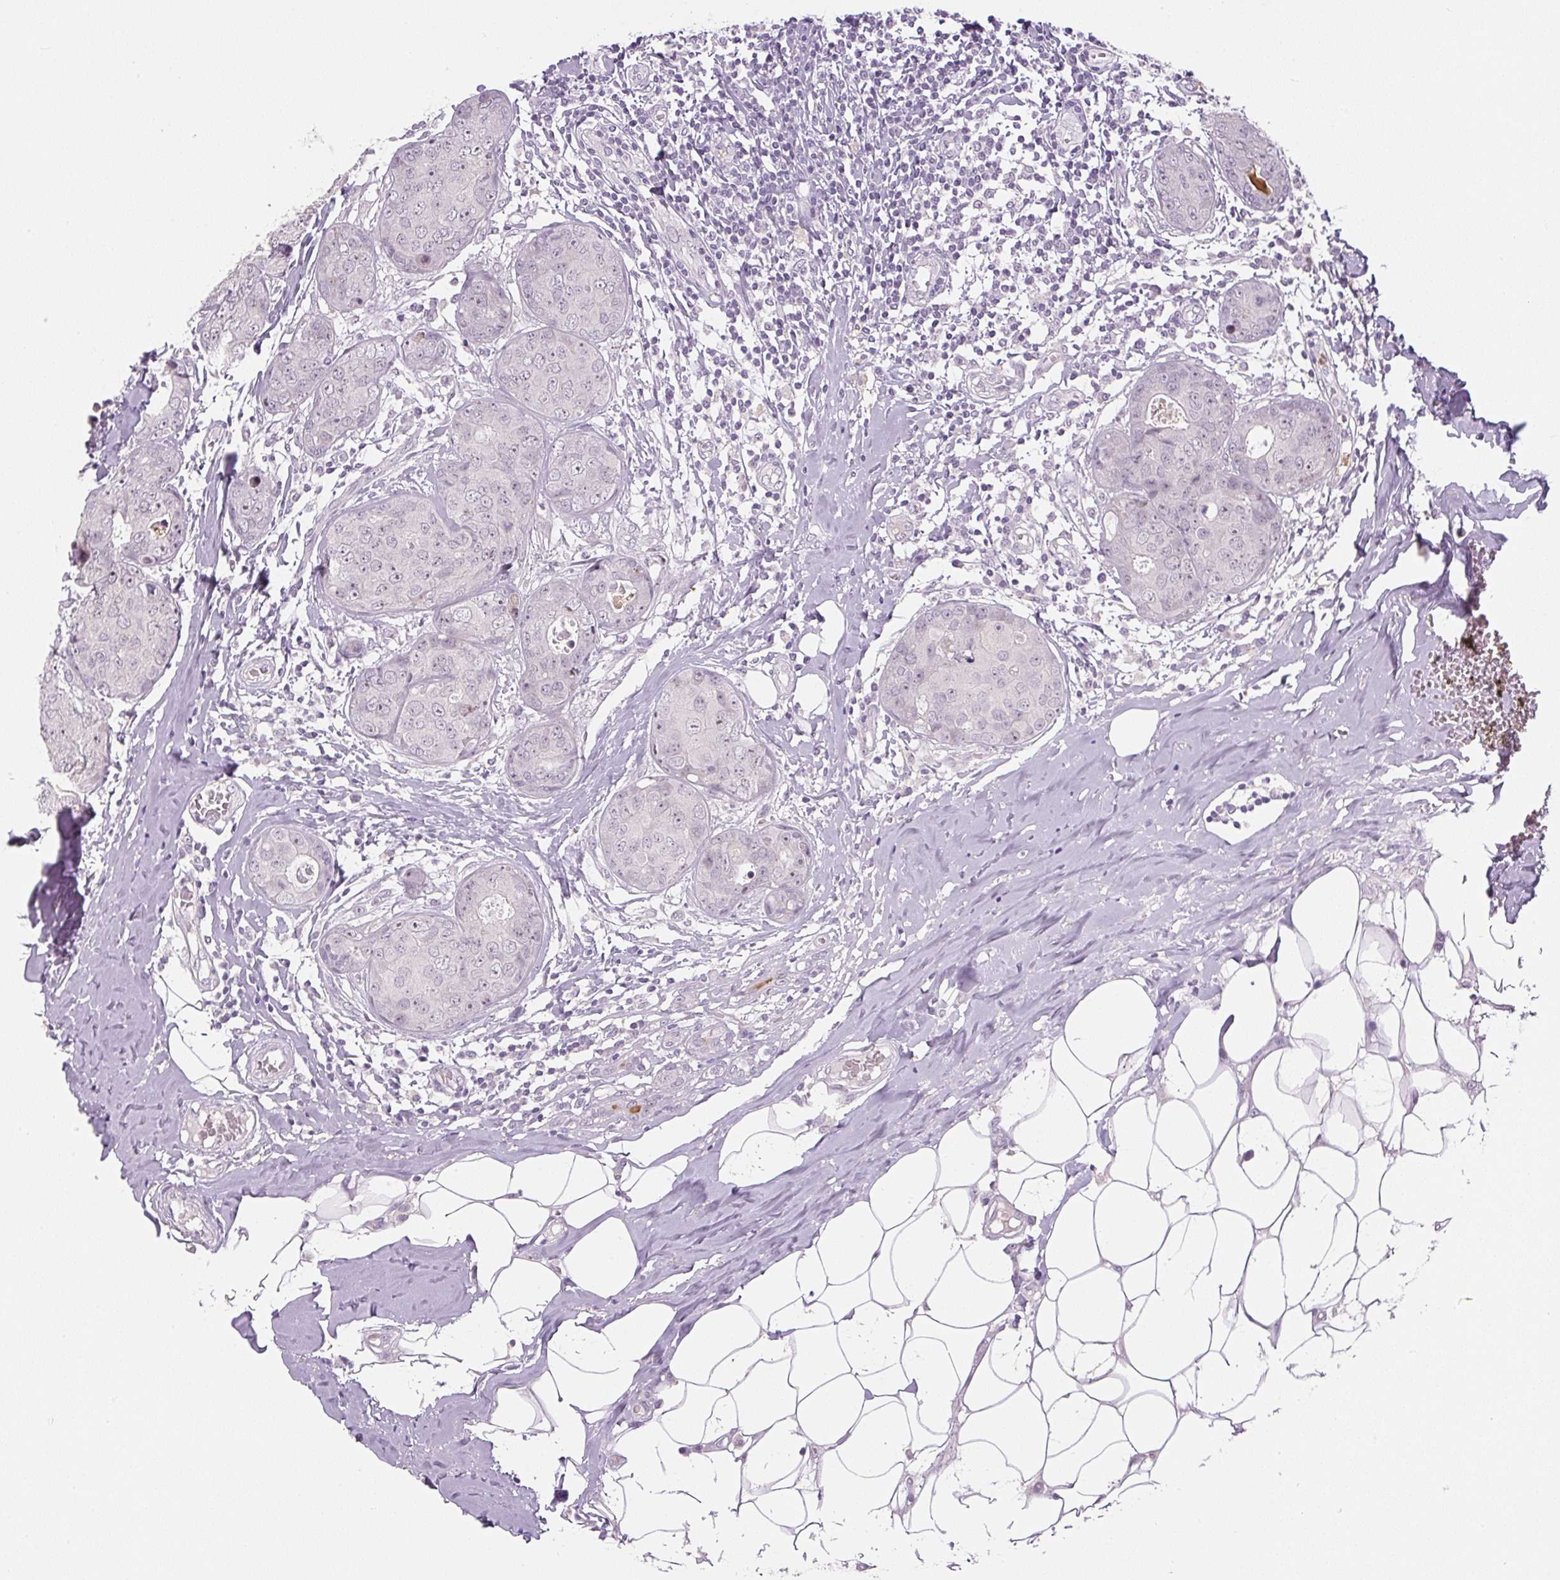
{"staining": {"intensity": "negative", "quantity": "none", "location": "none"}, "tissue": "breast cancer", "cell_type": "Tumor cells", "image_type": "cancer", "snomed": [{"axis": "morphology", "description": "Duct carcinoma"}, {"axis": "topography", "description": "Breast"}], "caption": "High magnification brightfield microscopy of intraductal carcinoma (breast) stained with DAB (brown) and counterstained with hematoxylin (blue): tumor cells show no significant staining. The staining is performed using DAB (3,3'-diaminobenzidine) brown chromogen with nuclei counter-stained in using hematoxylin.", "gene": "SGF29", "patient": {"sex": "female", "age": 43}}